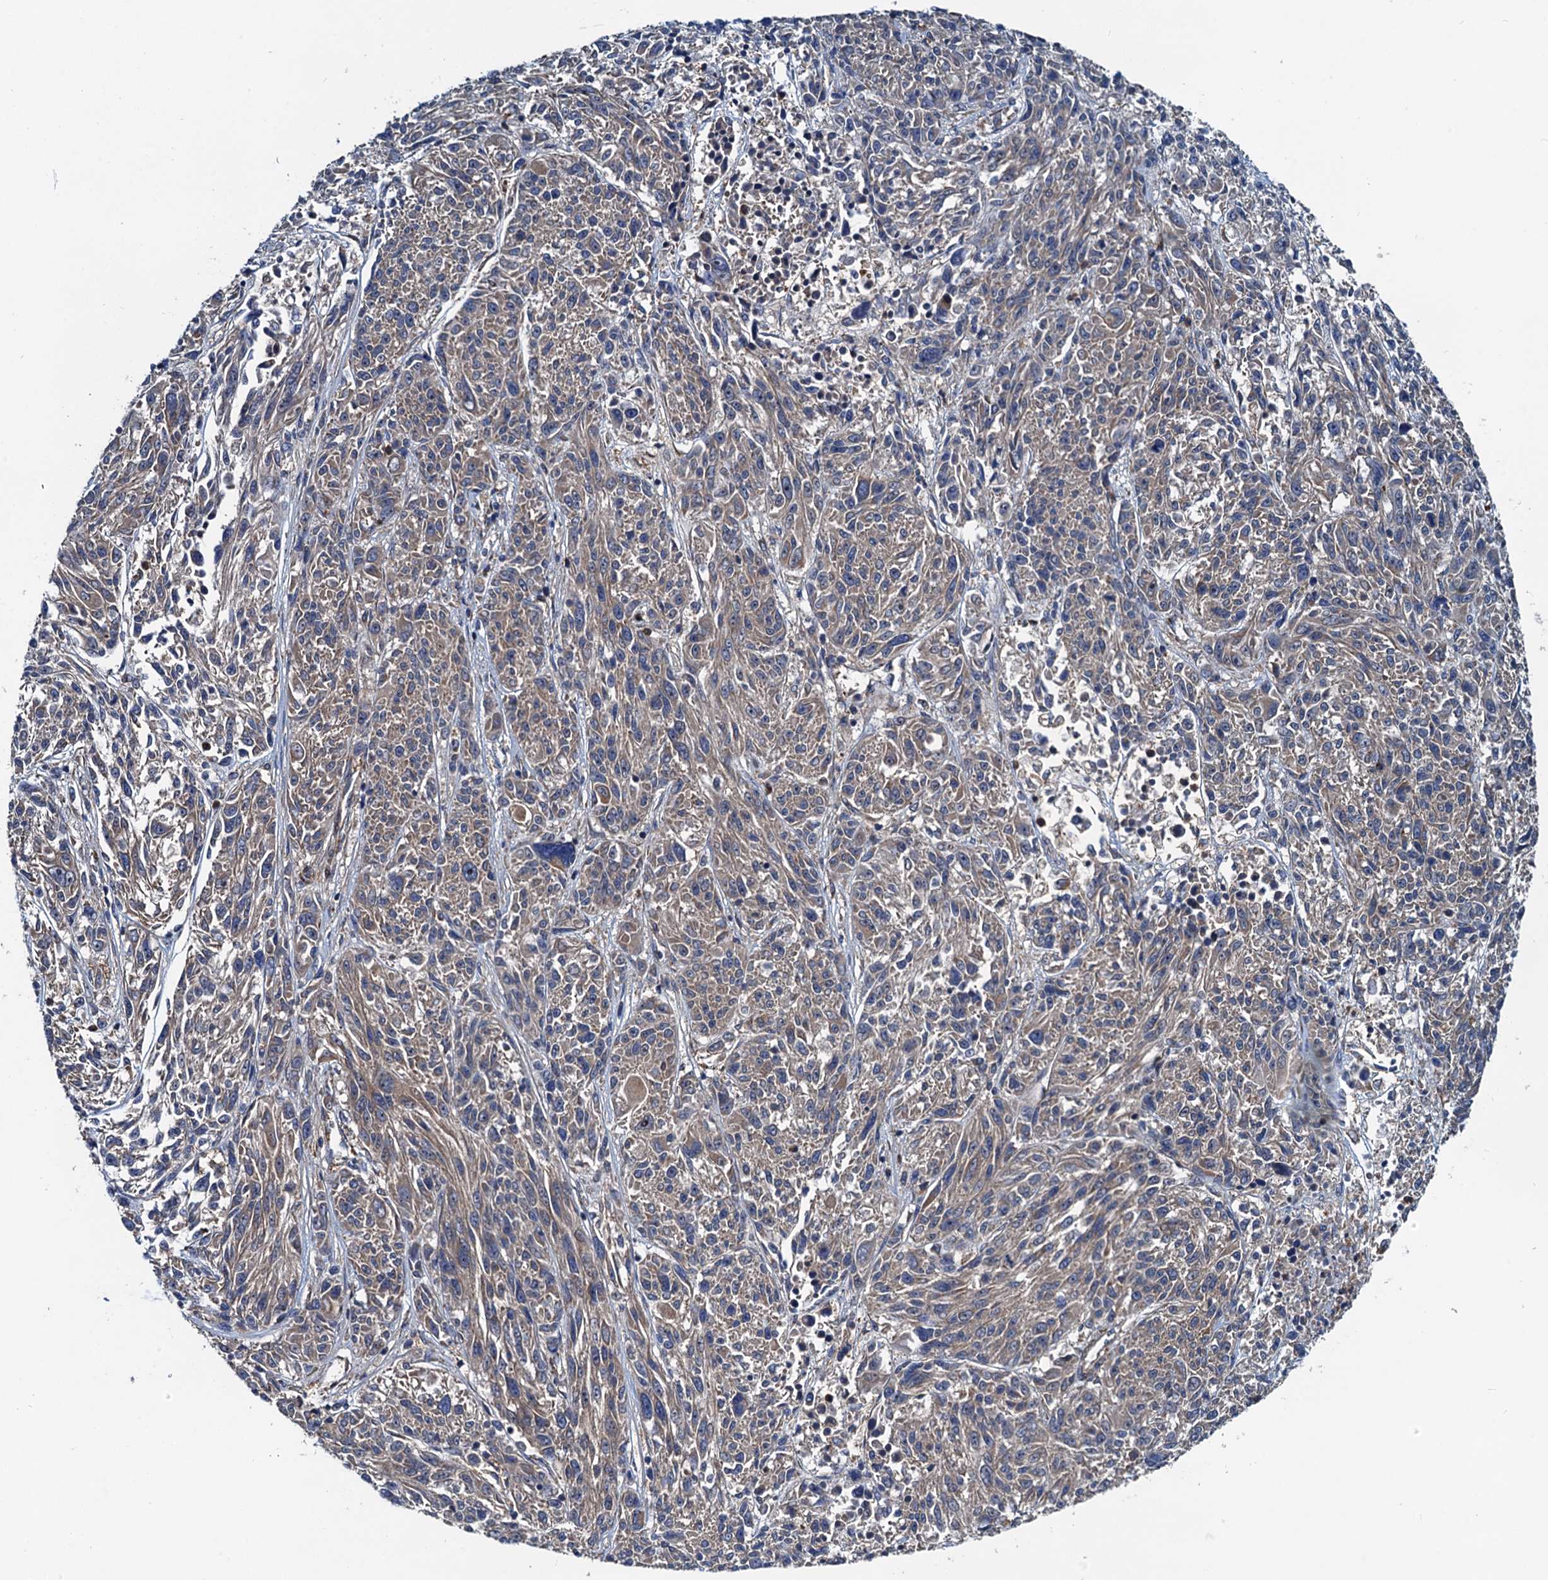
{"staining": {"intensity": "negative", "quantity": "none", "location": "none"}, "tissue": "melanoma", "cell_type": "Tumor cells", "image_type": "cancer", "snomed": [{"axis": "morphology", "description": "Malignant melanoma, NOS"}, {"axis": "topography", "description": "Skin"}], "caption": "Tumor cells are negative for brown protein staining in melanoma. (DAB (3,3'-diaminobenzidine) immunohistochemistry with hematoxylin counter stain).", "gene": "EFL1", "patient": {"sex": "male", "age": 53}}